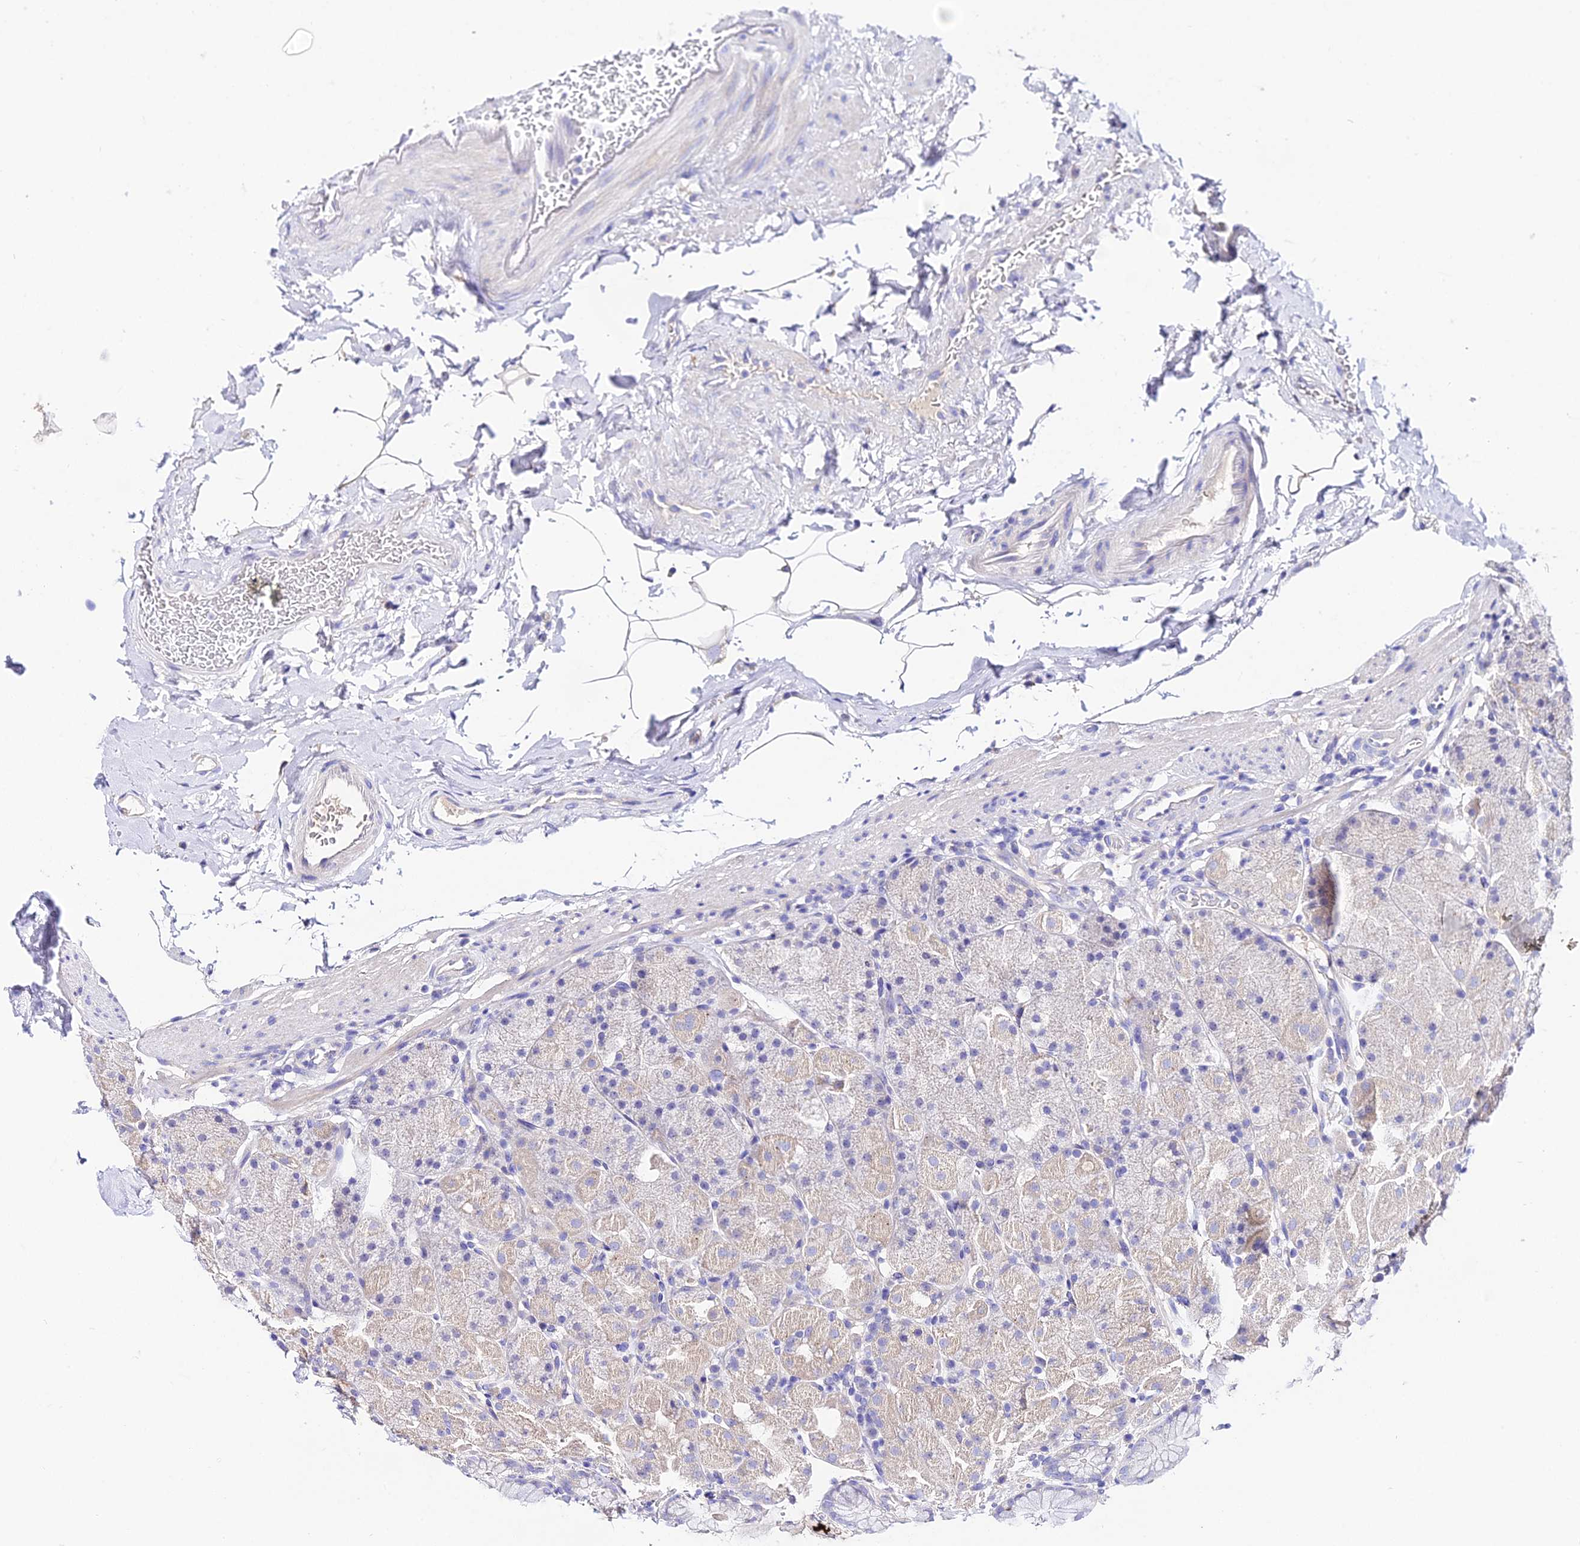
{"staining": {"intensity": "weak", "quantity": "<25%", "location": "cytoplasmic/membranous"}, "tissue": "stomach", "cell_type": "Glandular cells", "image_type": "normal", "snomed": [{"axis": "morphology", "description": "Normal tissue, NOS"}, {"axis": "topography", "description": "Stomach, upper"}, {"axis": "topography", "description": "Stomach, lower"}], "caption": "DAB immunohistochemical staining of unremarkable human stomach exhibits no significant expression in glandular cells.", "gene": "TMEM117", "patient": {"sex": "male", "age": 67}}